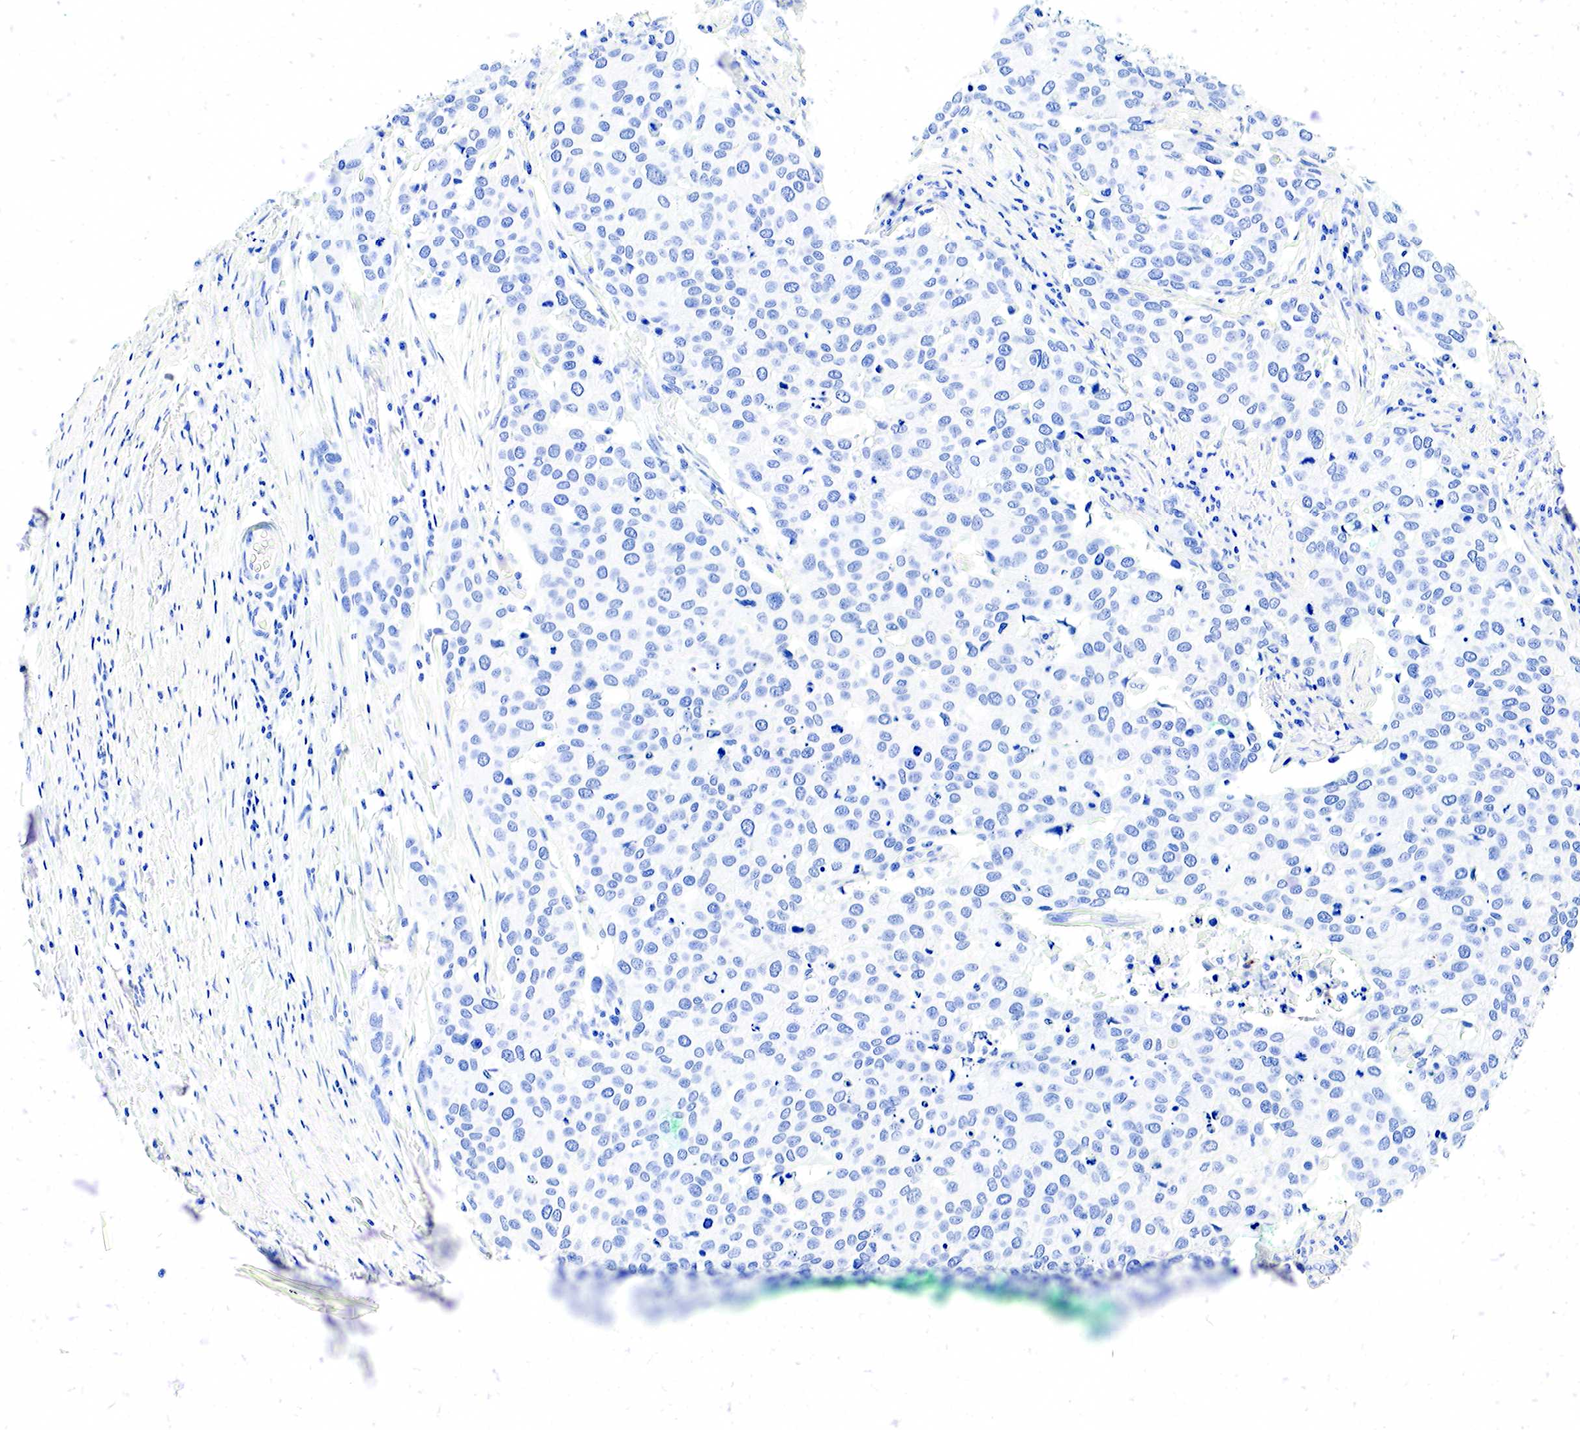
{"staining": {"intensity": "negative", "quantity": "none", "location": "none"}, "tissue": "cervical cancer", "cell_type": "Tumor cells", "image_type": "cancer", "snomed": [{"axis": "morphology", "description": "Squamous cell carcinoma, NOS"}, {"axis": "topography", "description": "Cervix"}], "caption": "Immunohistochemistry (IHC) histopathology image of neoplastic tissue: human squamous cell carcinoma (cervical) stained with DAB (3,3'-diaminobenzidine) reveals no significant protein expression in tumor cells. (Immunohistochemistry, brightfield microscopy, high magnification).", "gene": "FUT4", "patient": {"sex": "female", "age": 54}}